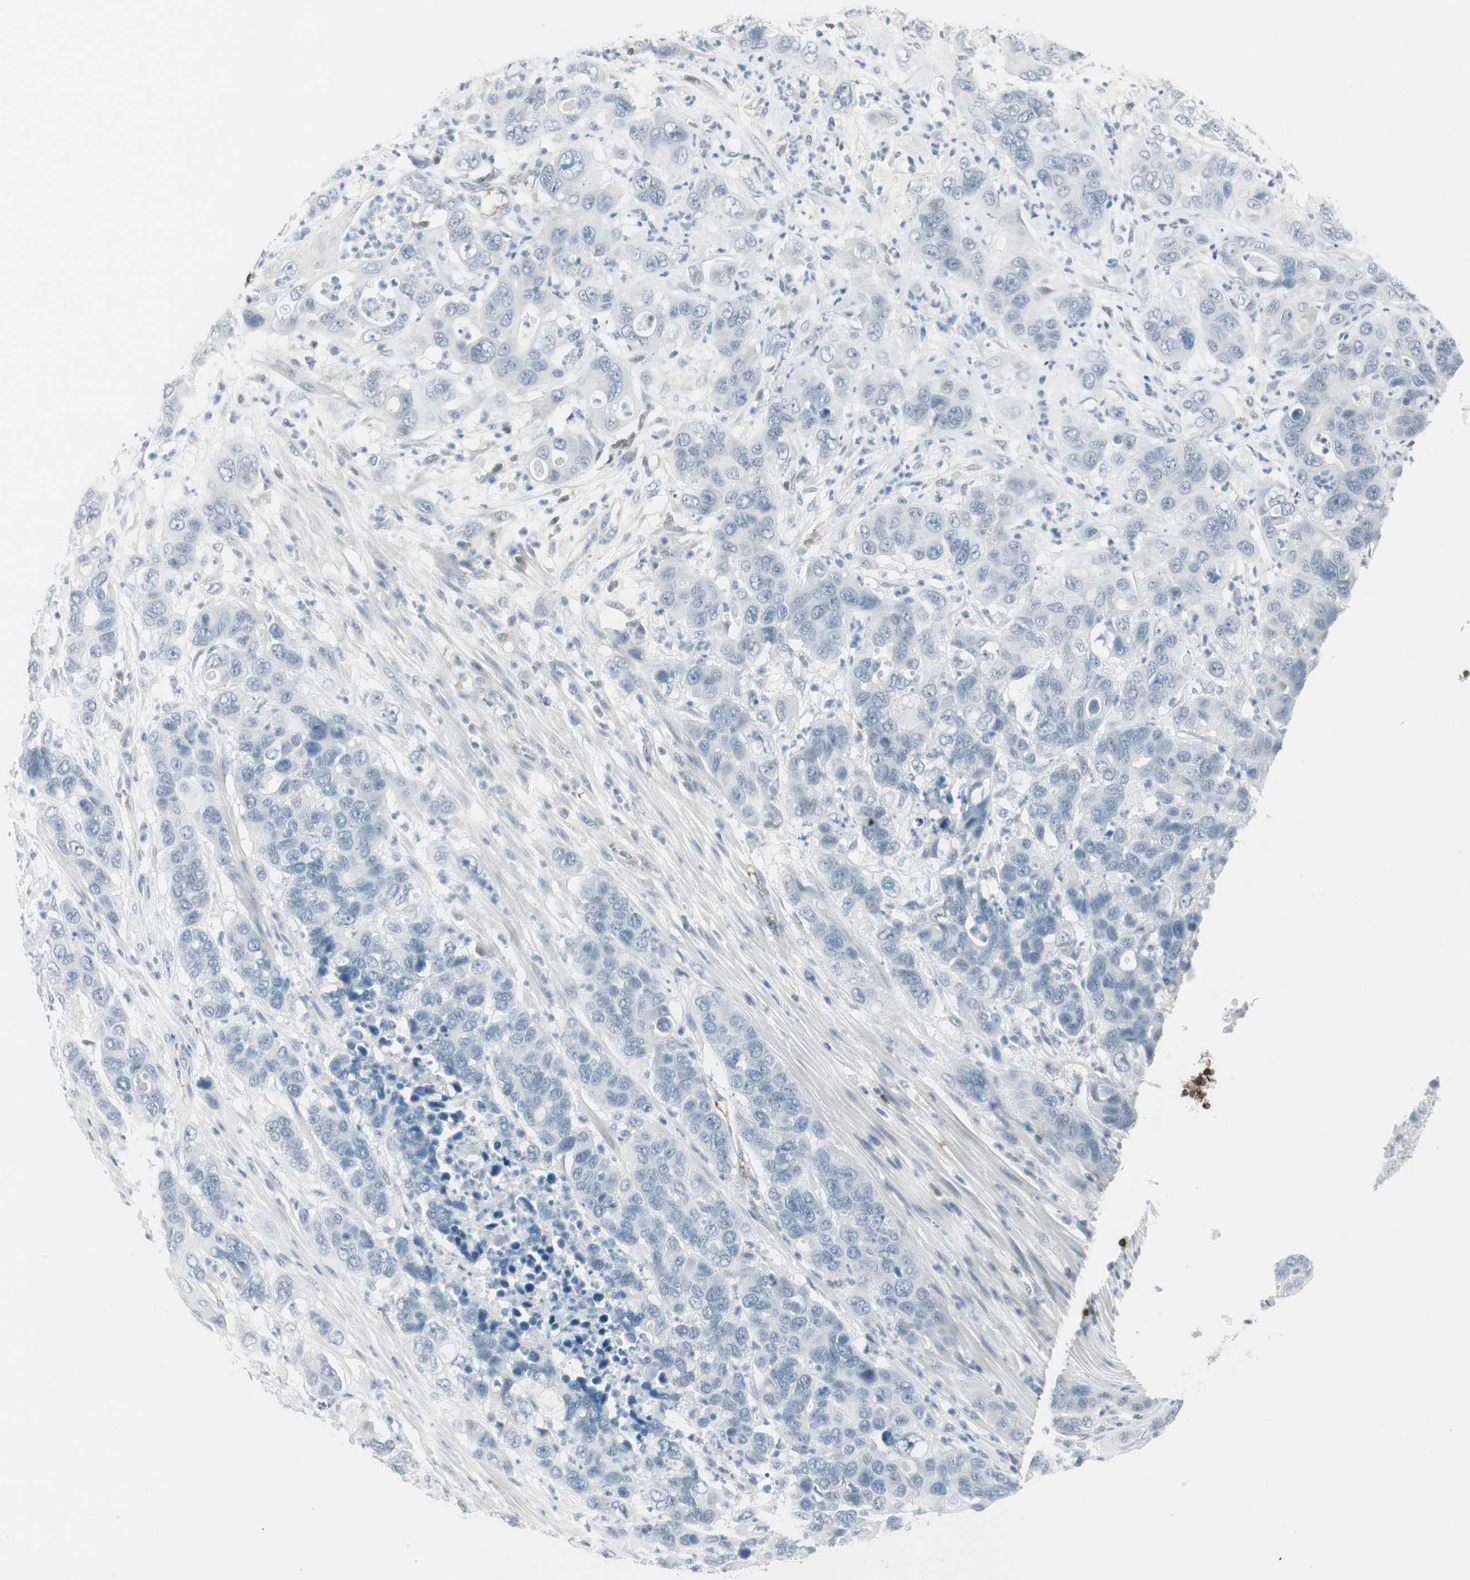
{"staining": {"intensity": "negative", "quantity": "none", "location": "none"}, "tissue": "pancreatic cancer", "cell_type": "Tumor cells", "image_type": "cancer", "snomed": [{"axis": "morphology", "description": "Adenocarcinoma, NOS"}, {"axis": "topography", "description": "Pancreas"}], "caption": "Pancreatic adenocarcinoma stained for a protein using immunohistochemistry displays no positivity tumor cells.", "gene": "MAP4K1", "patient": {"sex": "female", "age": 71}}